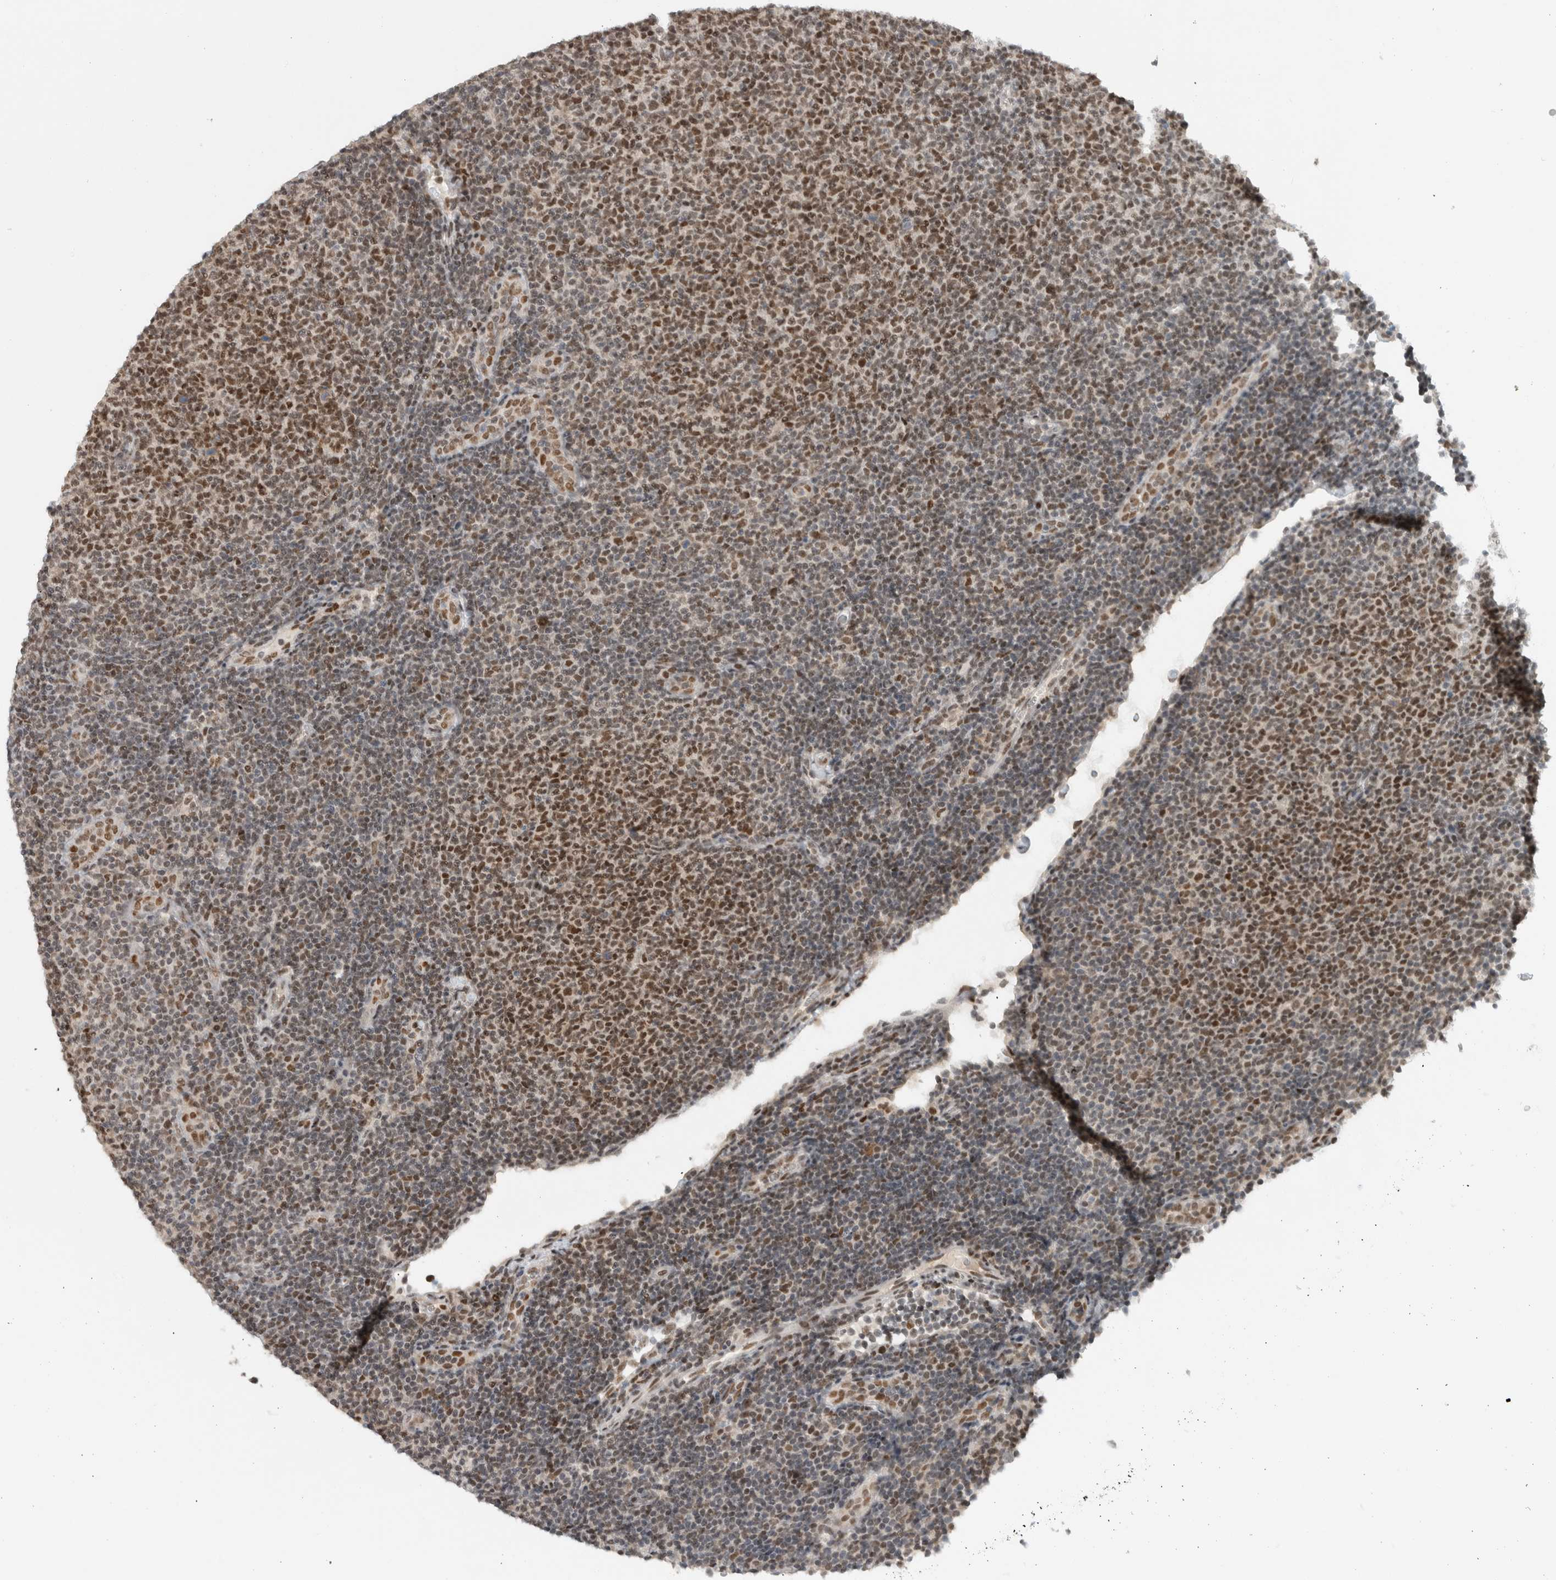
{"staining": {"intensity": "moderate", "quantity": "25%-75%", "location": "nuclear"}, "tissue": "lymphoma", "cell_type": "Tumor cells", "image_type": "cancer", "snomed": [{"axis": "morphology", "description": "Malignant lymphoma, non-Hodgkin's type, Low grade"}, {"axis": "topography", "description": "Lymph node"}], "caption": "Immunohistochemistry (IHC) staining of low-grade malignant lymphoma, non-Hodgkin's type, which reveals medium levels of moderate nuclear positivity in about 25%-75% of tumor cells indicating moderate nuclear protein positivity. The staining was performed using DAB (brown) for protein detection and nuclei were counterstained in hematoxylin (blue).", "gene": "HNRNPR", "patient": {"sex": "male", "age": 66}}